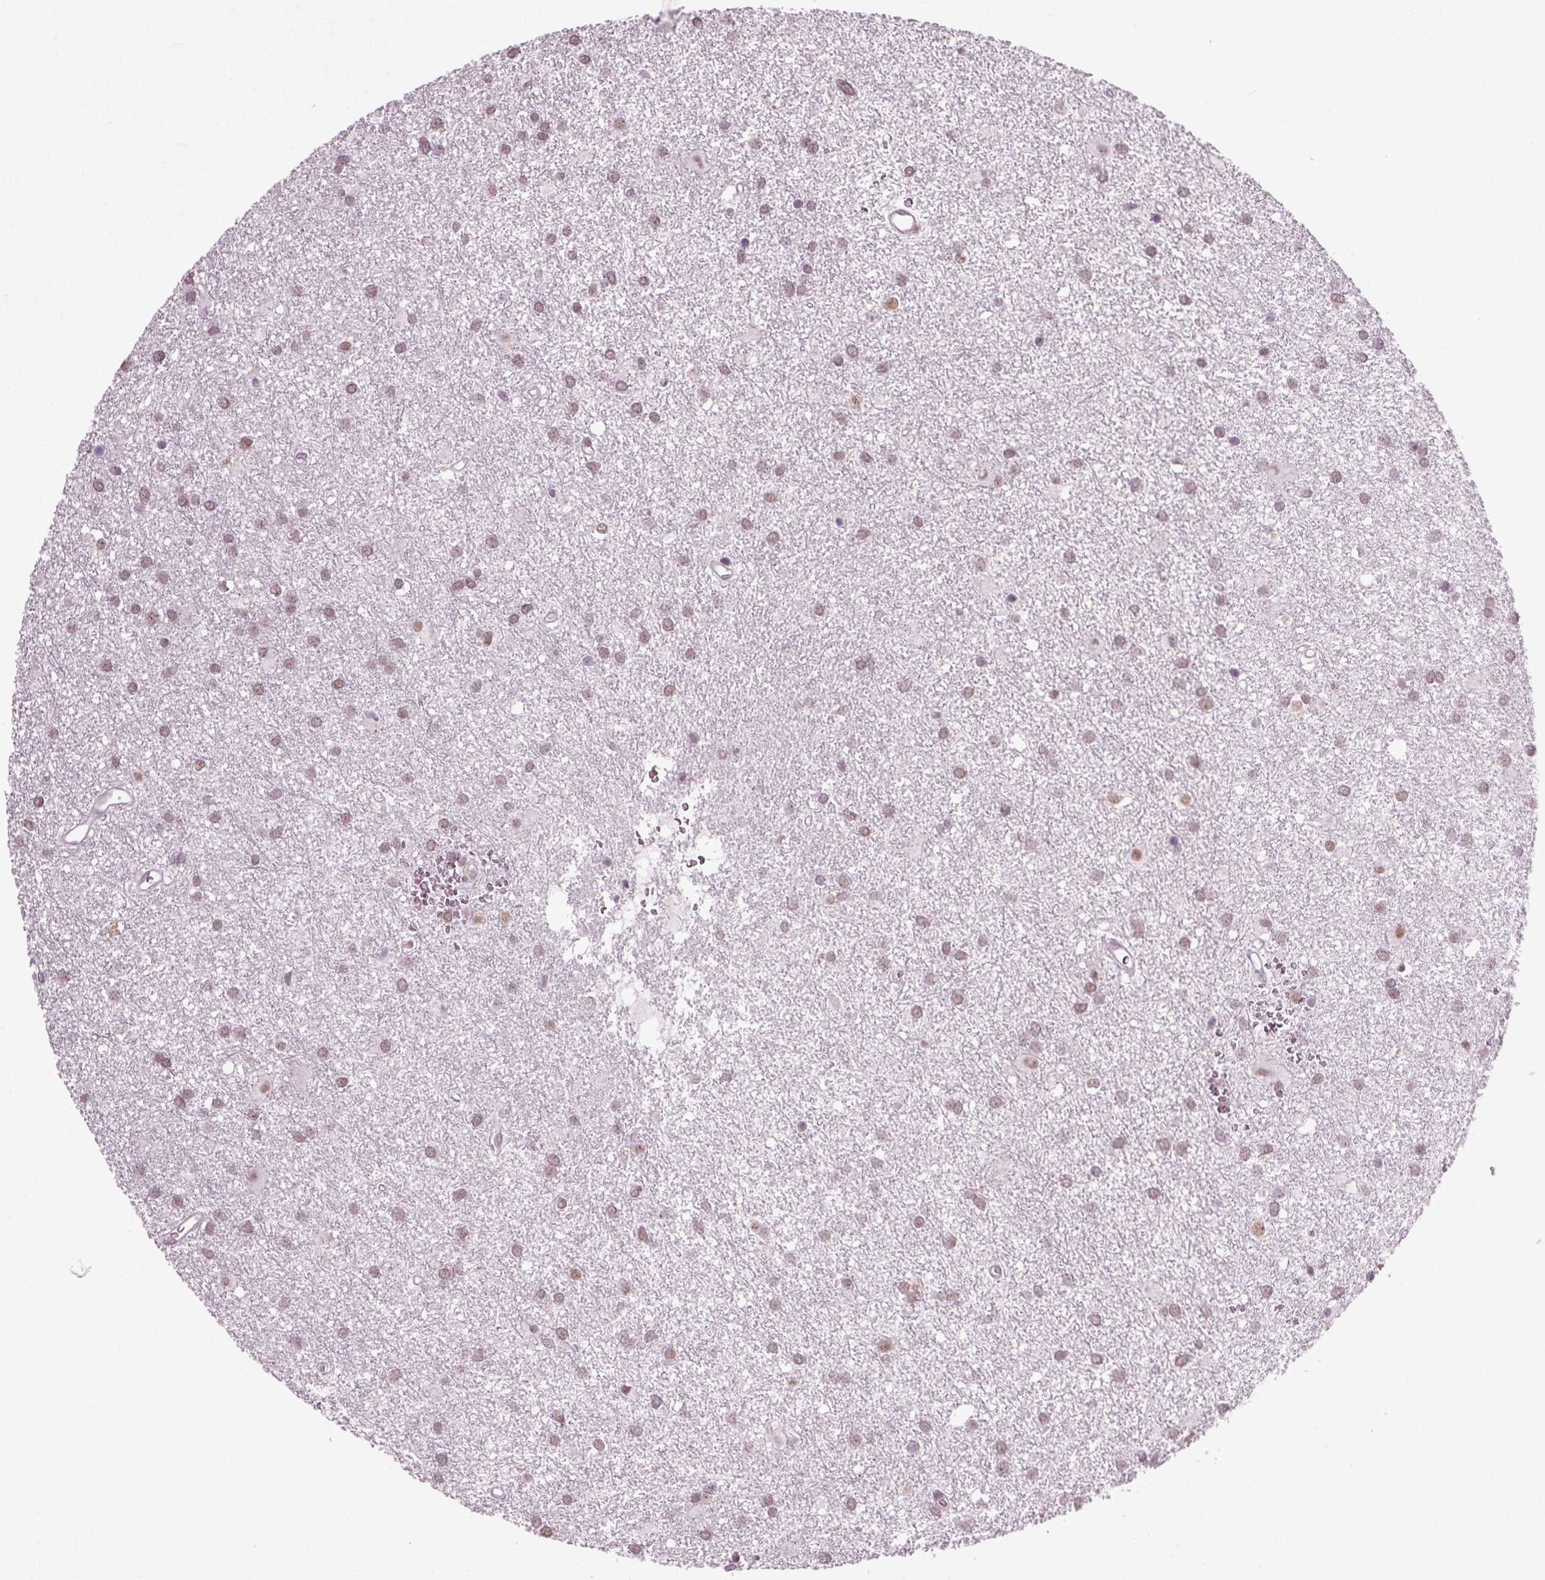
{"staining": {"intensity": "moderate", "quantity": "<25%", "location": "nuclear"}, "tissue": "glioma", "cell_type": "Tumor cells", "image_type": "cancer", "snomed": [{"axis": "morphology", "description": "Glioma, malignant, Low grade"}, {"axis": "topography", "description": "Brain"}], "caption": "Moderate nuclear staining for a protein is seen in about <25% of tumor cells of glioma using immunohistochemistry (IHC).", "gene": "RCOR3", "patient": {"sex": "male", "age": 58}}